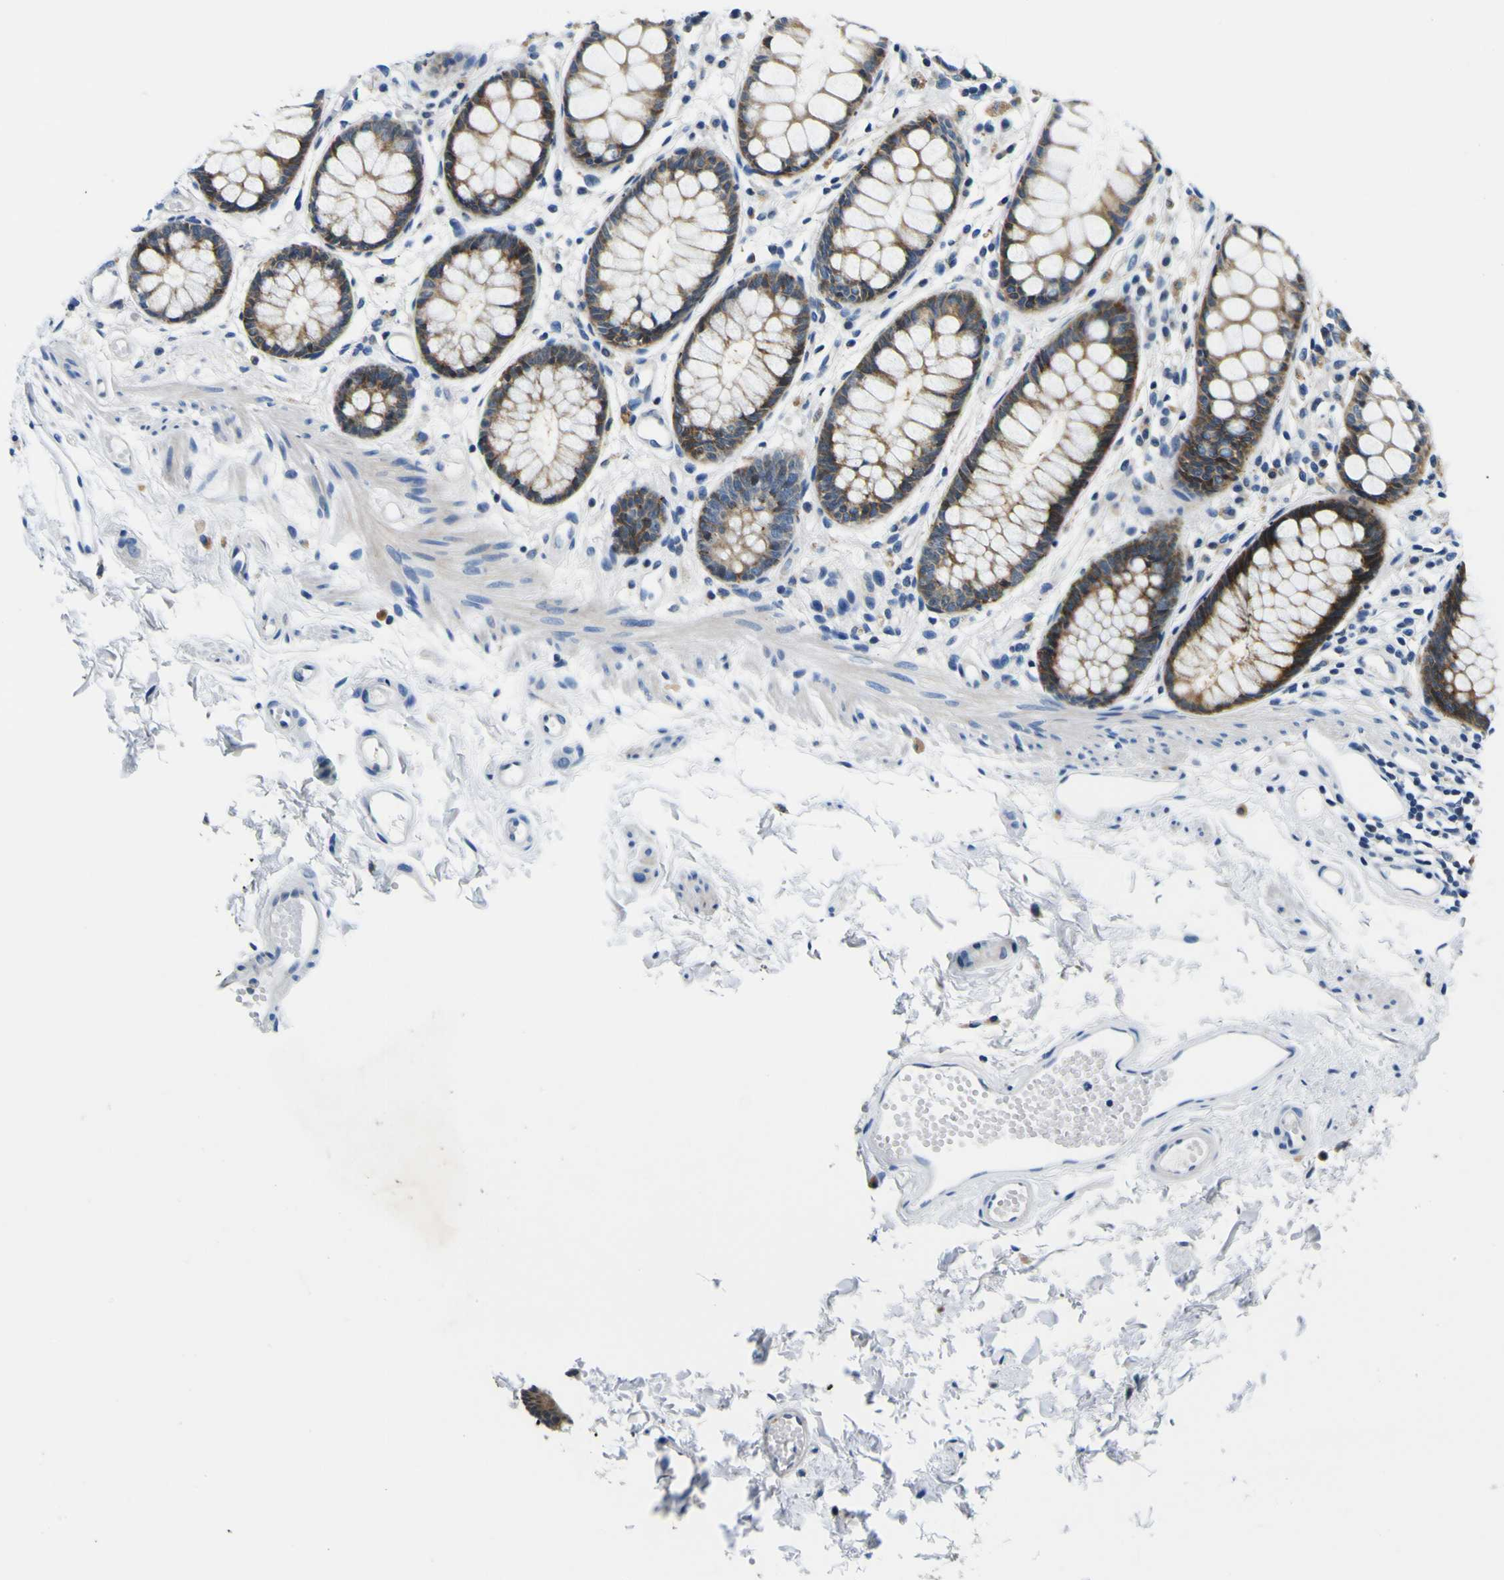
{"staining": {"intensity": "moderate", "quantity": ">75%", "location": "cytoplasmic/membranous"}, "tissue": "rectum", "cell_type": "Glandular cells", "image_type": "normal", "snomed": [{"axis": "morphology", "description": "Normal tissue, NOS"}, {"axis": "topography", "description": "Rectum"}], "caption": "Protein analysis of benign rectum displays moderate cytoplasmic/membranous positivity in approximately >75% of glandular cells. Immunohistochemistry (ihc) stains the protein in brown and the nuclei are stained blue.", "gene": "NLRP3", "patient": {"sex": "female", "age": 66}}